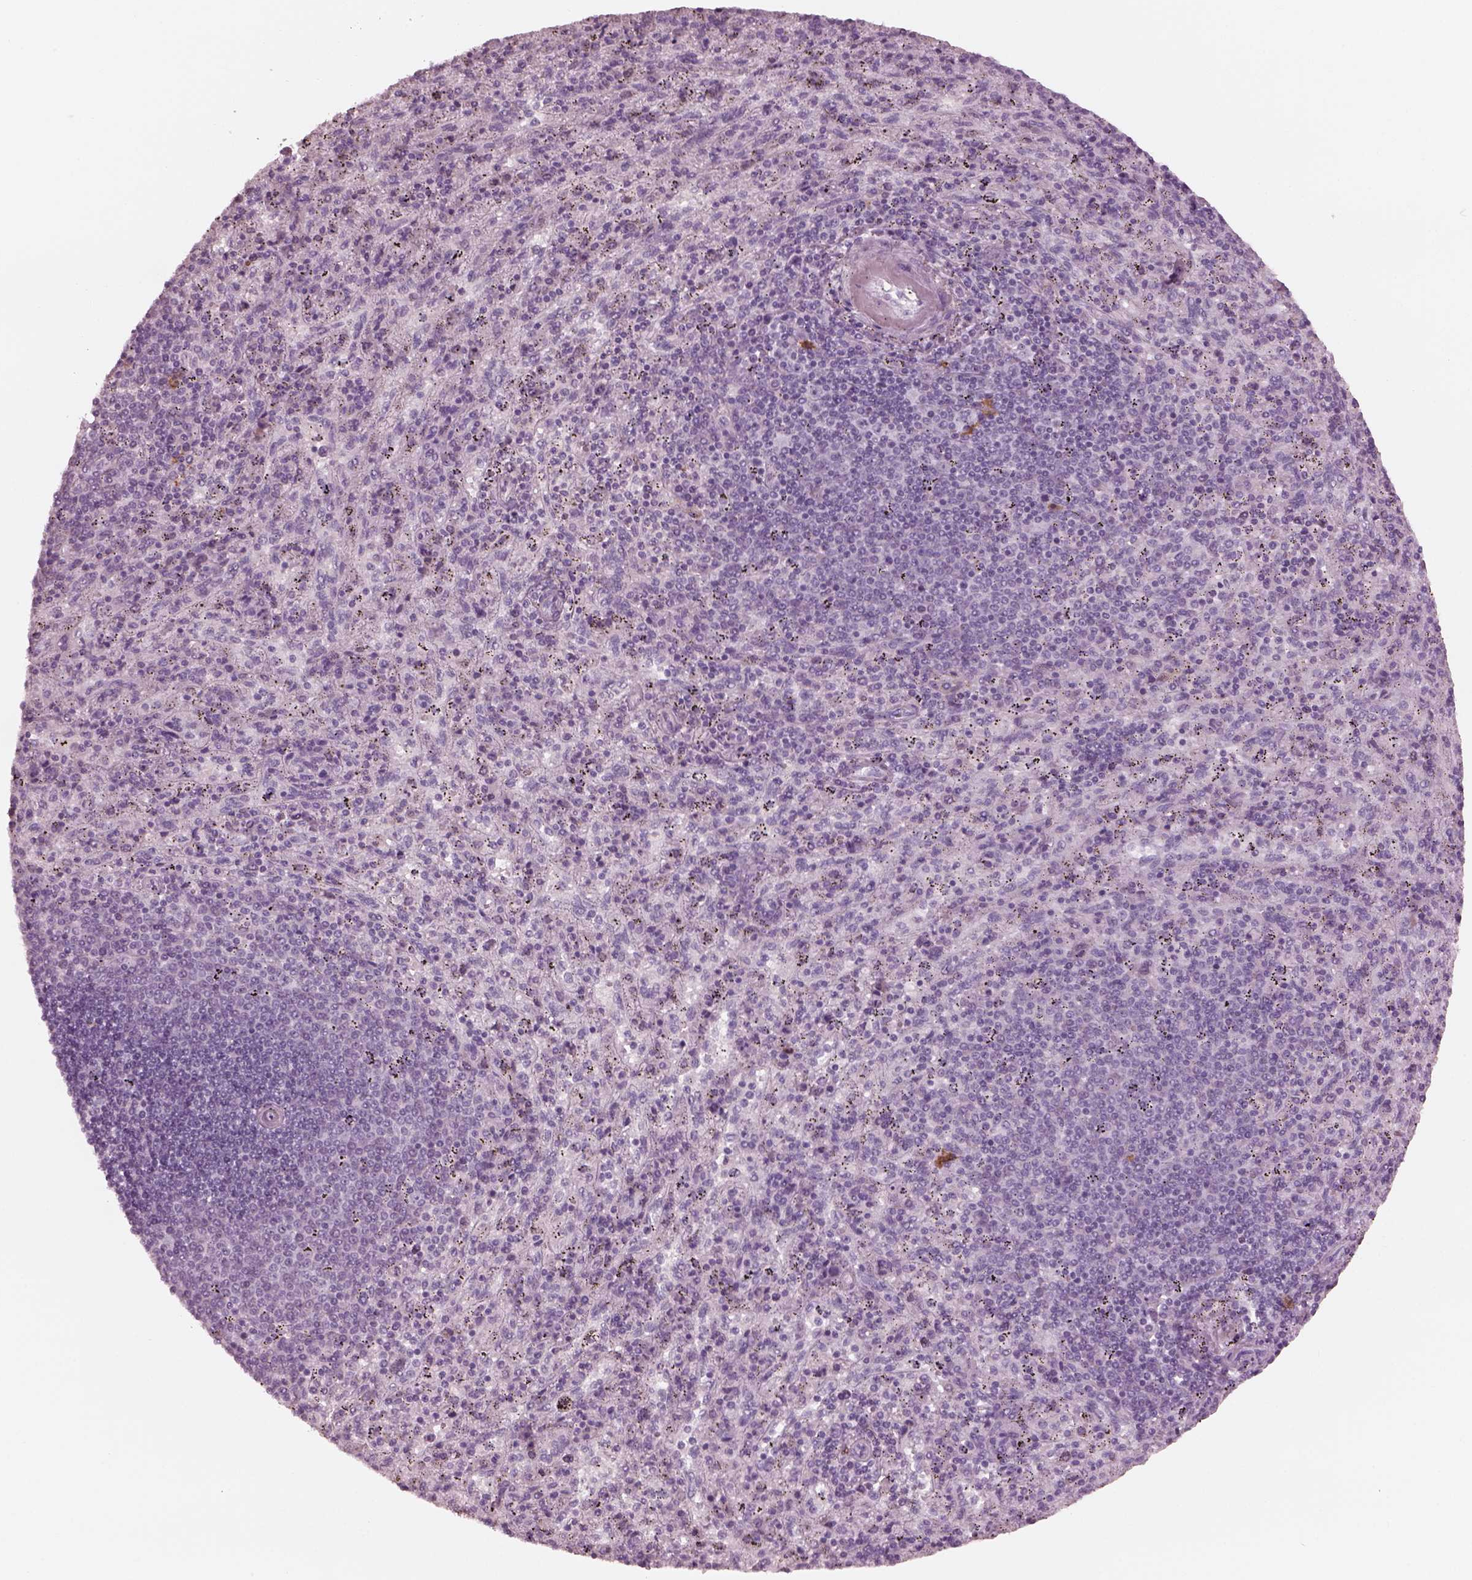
{"staining": {"intensity": "negative", "quantity": "none", "location": "none"}, "tissue": "spleen", "cell_type": "Cells in red pulp", "image_type": "normal", "snomed": [{"axis": "morphology", "description": "Normal tissue, NOS"}, {"axis": "topography", "description": "Spleen"}], "caption": "This is an immunohistochemistry (IHC) photomicrograph of normal spleen. There is no positivity in cells in red pulp.", "gene": "C2orf81", "patient": {"sex": "male", "age": 57}}